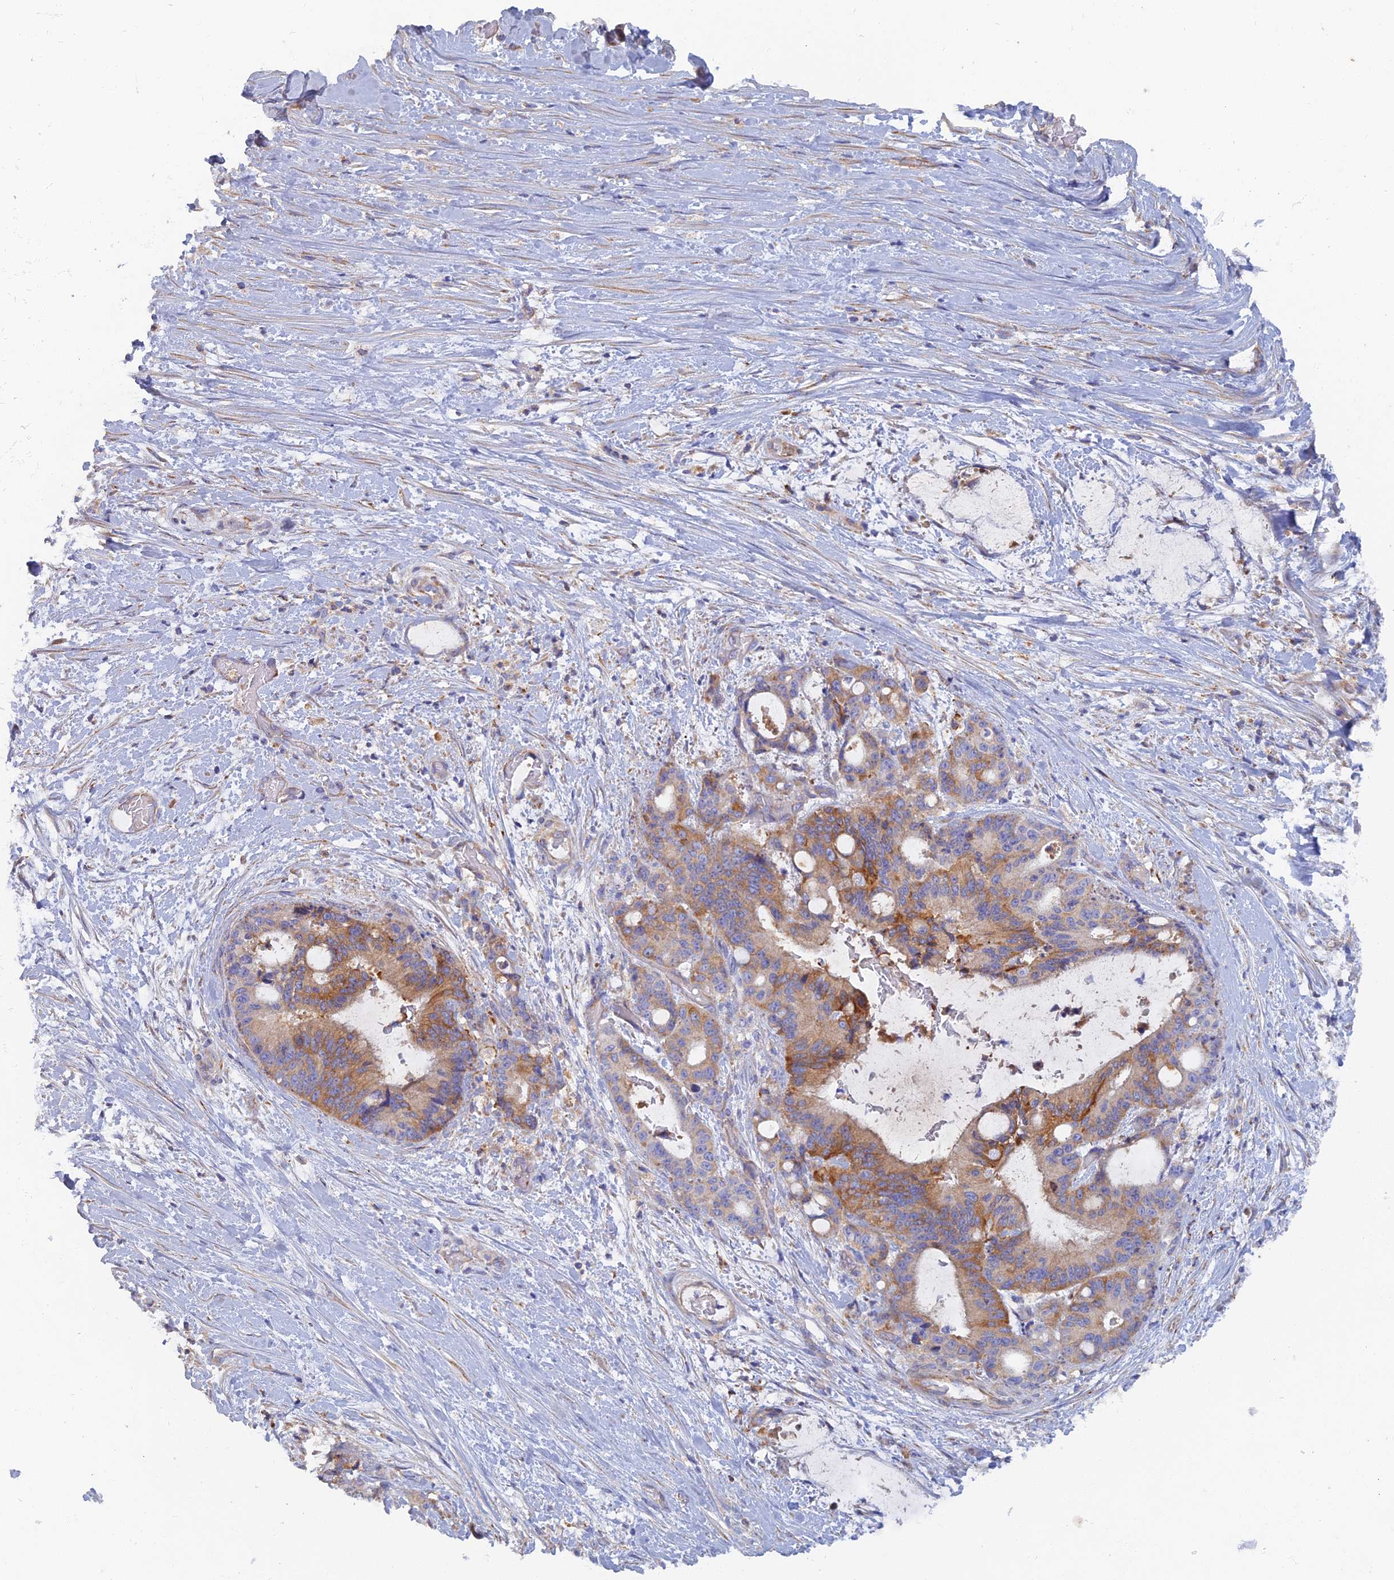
{"staining": {"intensity": "moderate", "quantity": "25%-75%", "location": "cytoplasmic/membranous"}, "tissue": "liver cancer", "cell_type": "Tumor cells", "image_type": "cancer", "snomed": [{"axis": "morphology", "description": "Normal tissue, NOS"}, {"axis": "morphology", "description": "Cholangiocarcinoma"}, {"axis": "topography", "description": "Liver"}, {"axis": "topography", "description": "Peripheral nerve tissue"}], "caption": "Immunohistochemical staining of liver cancer exhibits medium levels of moderate cytoplasmic/membranous expression in approximately 25%-75% of tumor cells.", "gene": "TMEM44", "patient": {"sex": "female", "age": 73}}